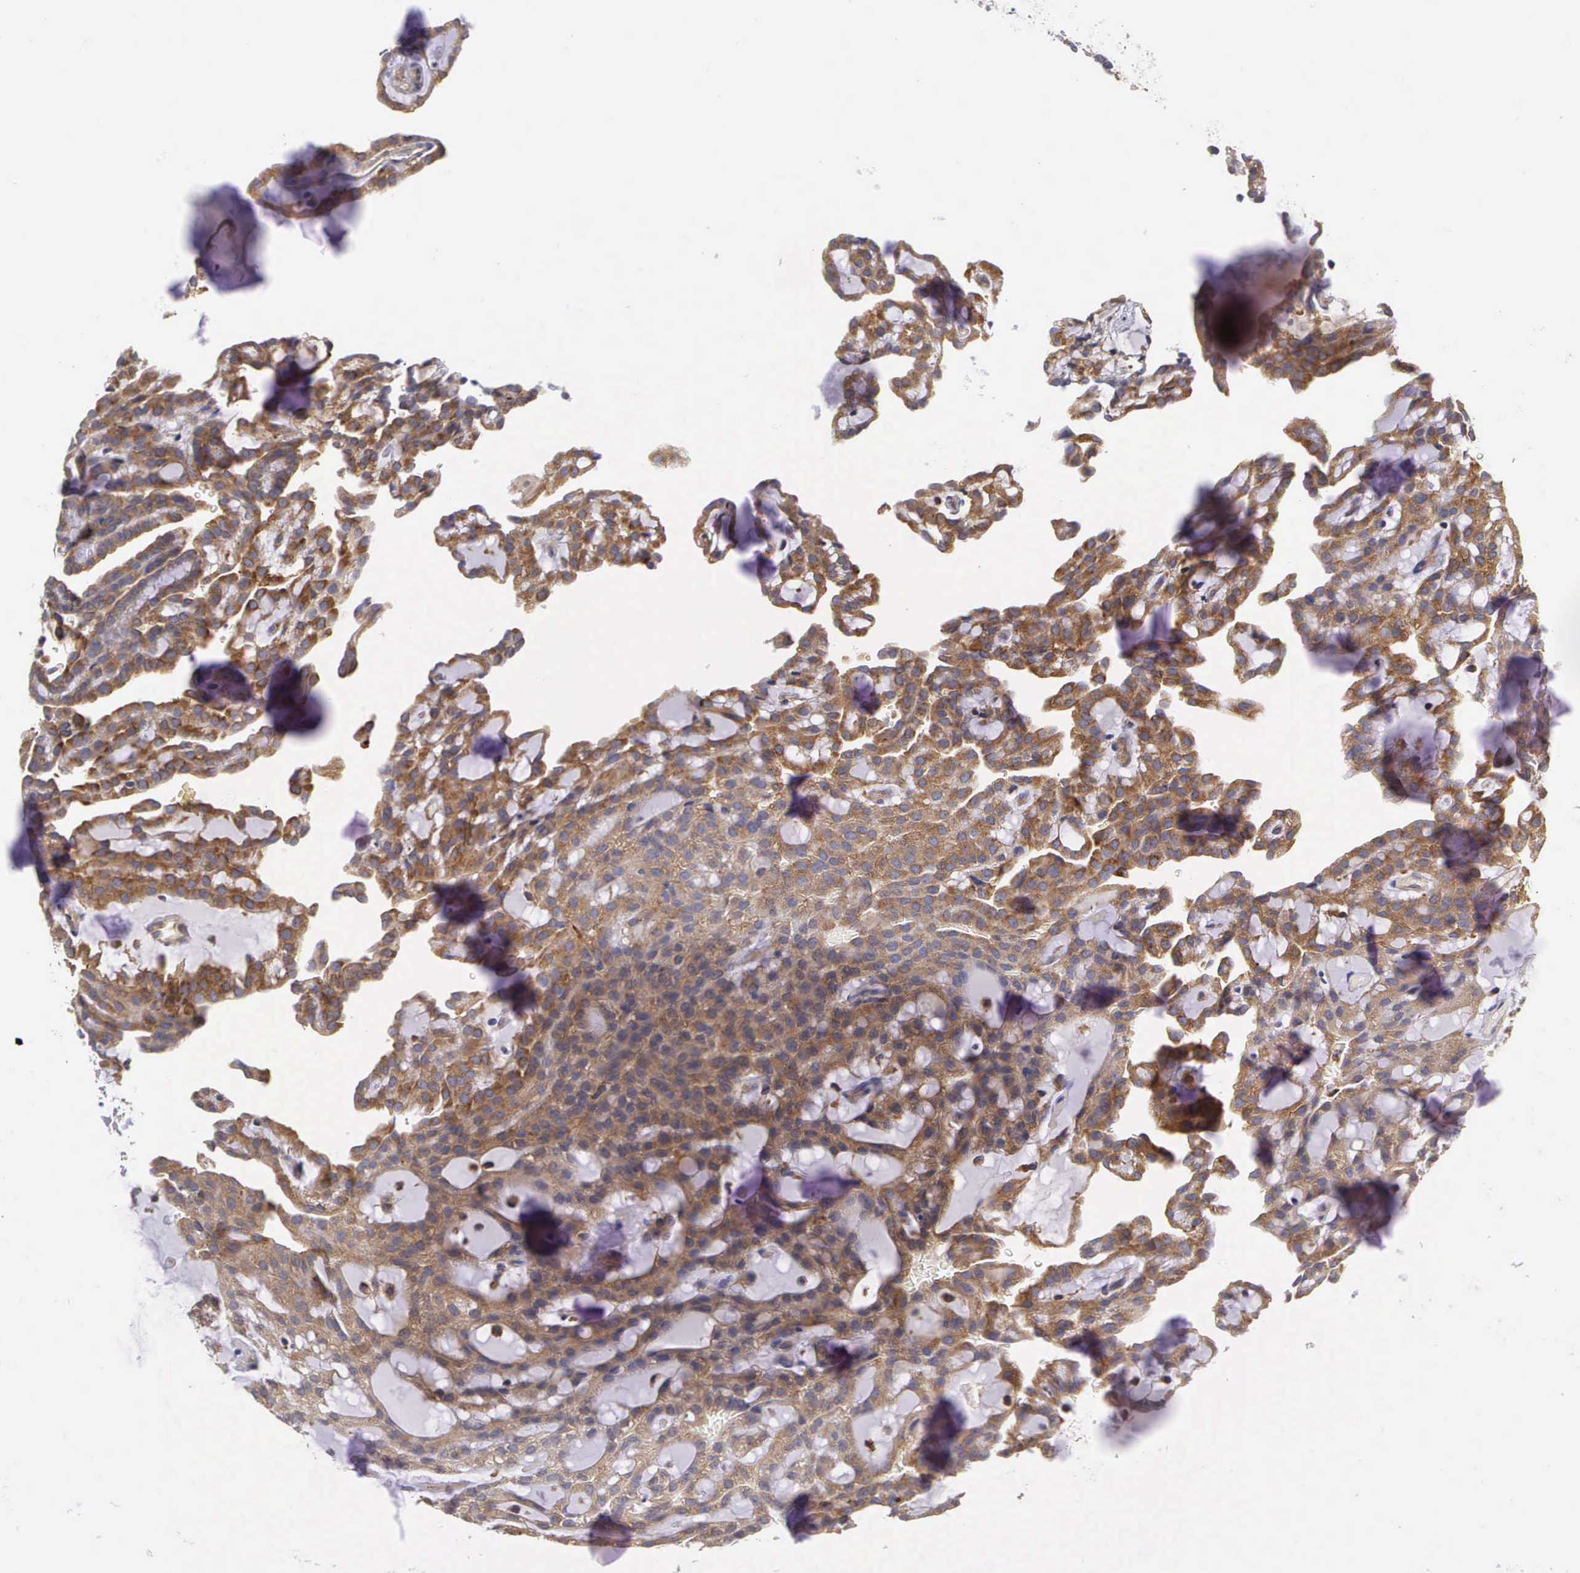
{"staining": {"intensity": "moderate", "quantity": ">75%", "location": "cytoplasmic/membranous"}, "tissue": "renal cancer", "cell_type": "Tumor cells", "image_type": "cancer", "snomed": [{"axis": "morphology", "description": "Adenocarcinoma, NOS"}, {"axis": "topography", "description": "Kidney"}], "caption": "Renal cancer (adenocarcinoma) tissue shows moderate cytoplasmic/membranous positivity in approximately >75% of tumor cells", "gene": "GRIPAP1", "patient": {"sex": "male", "age": 63}}